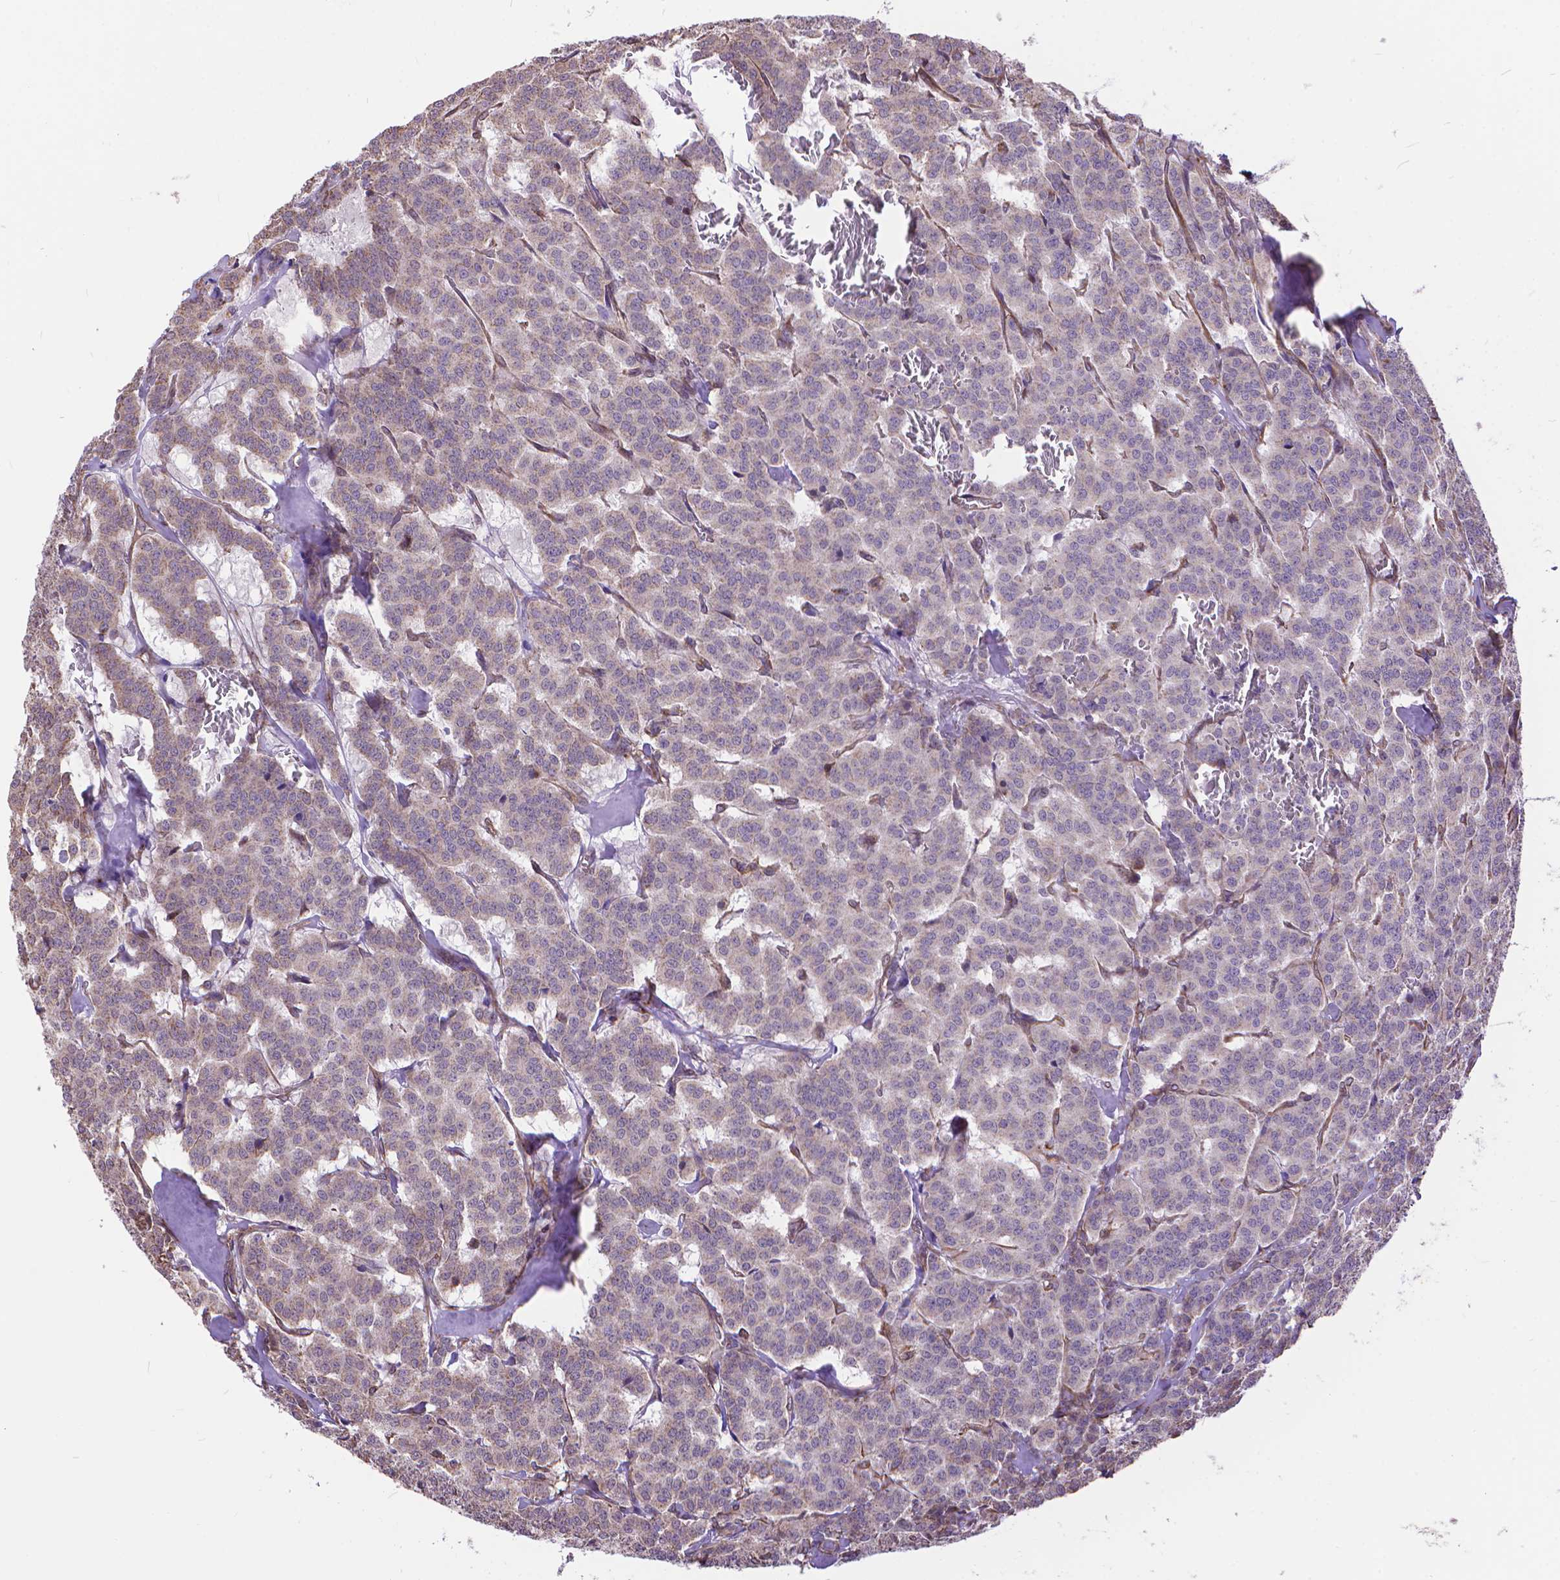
{"staining": {"intensity": "negative", "quantity": "none", "location": "none"}, "tissue": "carcinoid", "cell_type": "Tumor cells", "image_type": "cancer", "snomed": [{"axis": "morphology", "description": "Normal tissue, NOS"}, {"axis": "morphology", "description": "Carcinoid, malignant, NOS"}, {"axis": "topography", "description": "Lung"}], "caption": "The immunohistochemistry (IHC) histopathology image has no significant expression in tumor cells of carcinoid tissue. (DAB immunohistochemistry (IHC) visualized using brightfield microscopy, high magnification).", "gene": "TMEM135", "patient": {"sex": "female", "age": 46}}